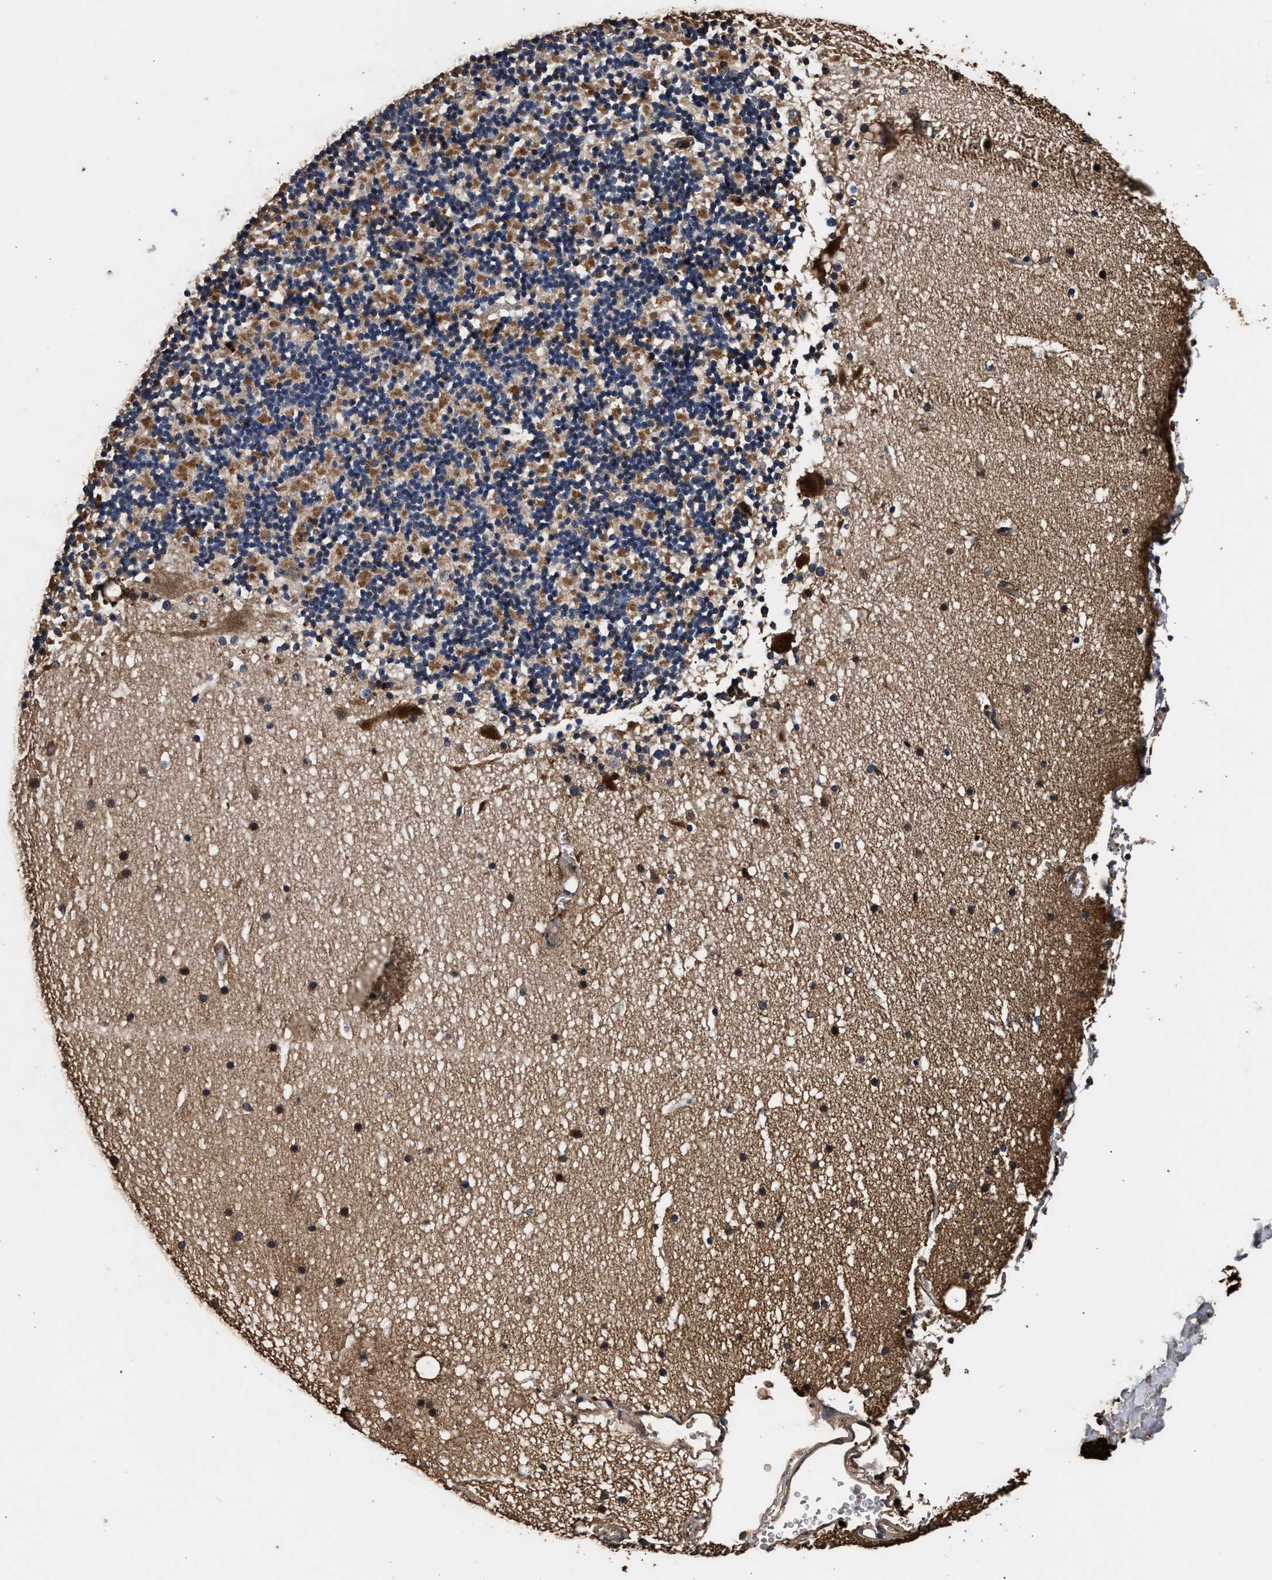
{"staining": {"intensity": "moderate", "quantity": "25%-75%", "location": "cytoplasmic/membranous"}, "tissue": "cerebellum", "cell_type": "Cells in granular layer", "image_type": "normal", "snomed": [{"axis": "morphology", "description": "Normal tissue, NOS"}, {"axis": "topography", "description": "Cerebellum"}], "caption": "Cerebellum stained for a protein (brown) reveals moderate cytoplasmic/membranous positive expression in approximately 25%-75% of cells in granular layer.", "gene": "ENSG00000286112", "patient": {"sex": "male", "age": 57}}